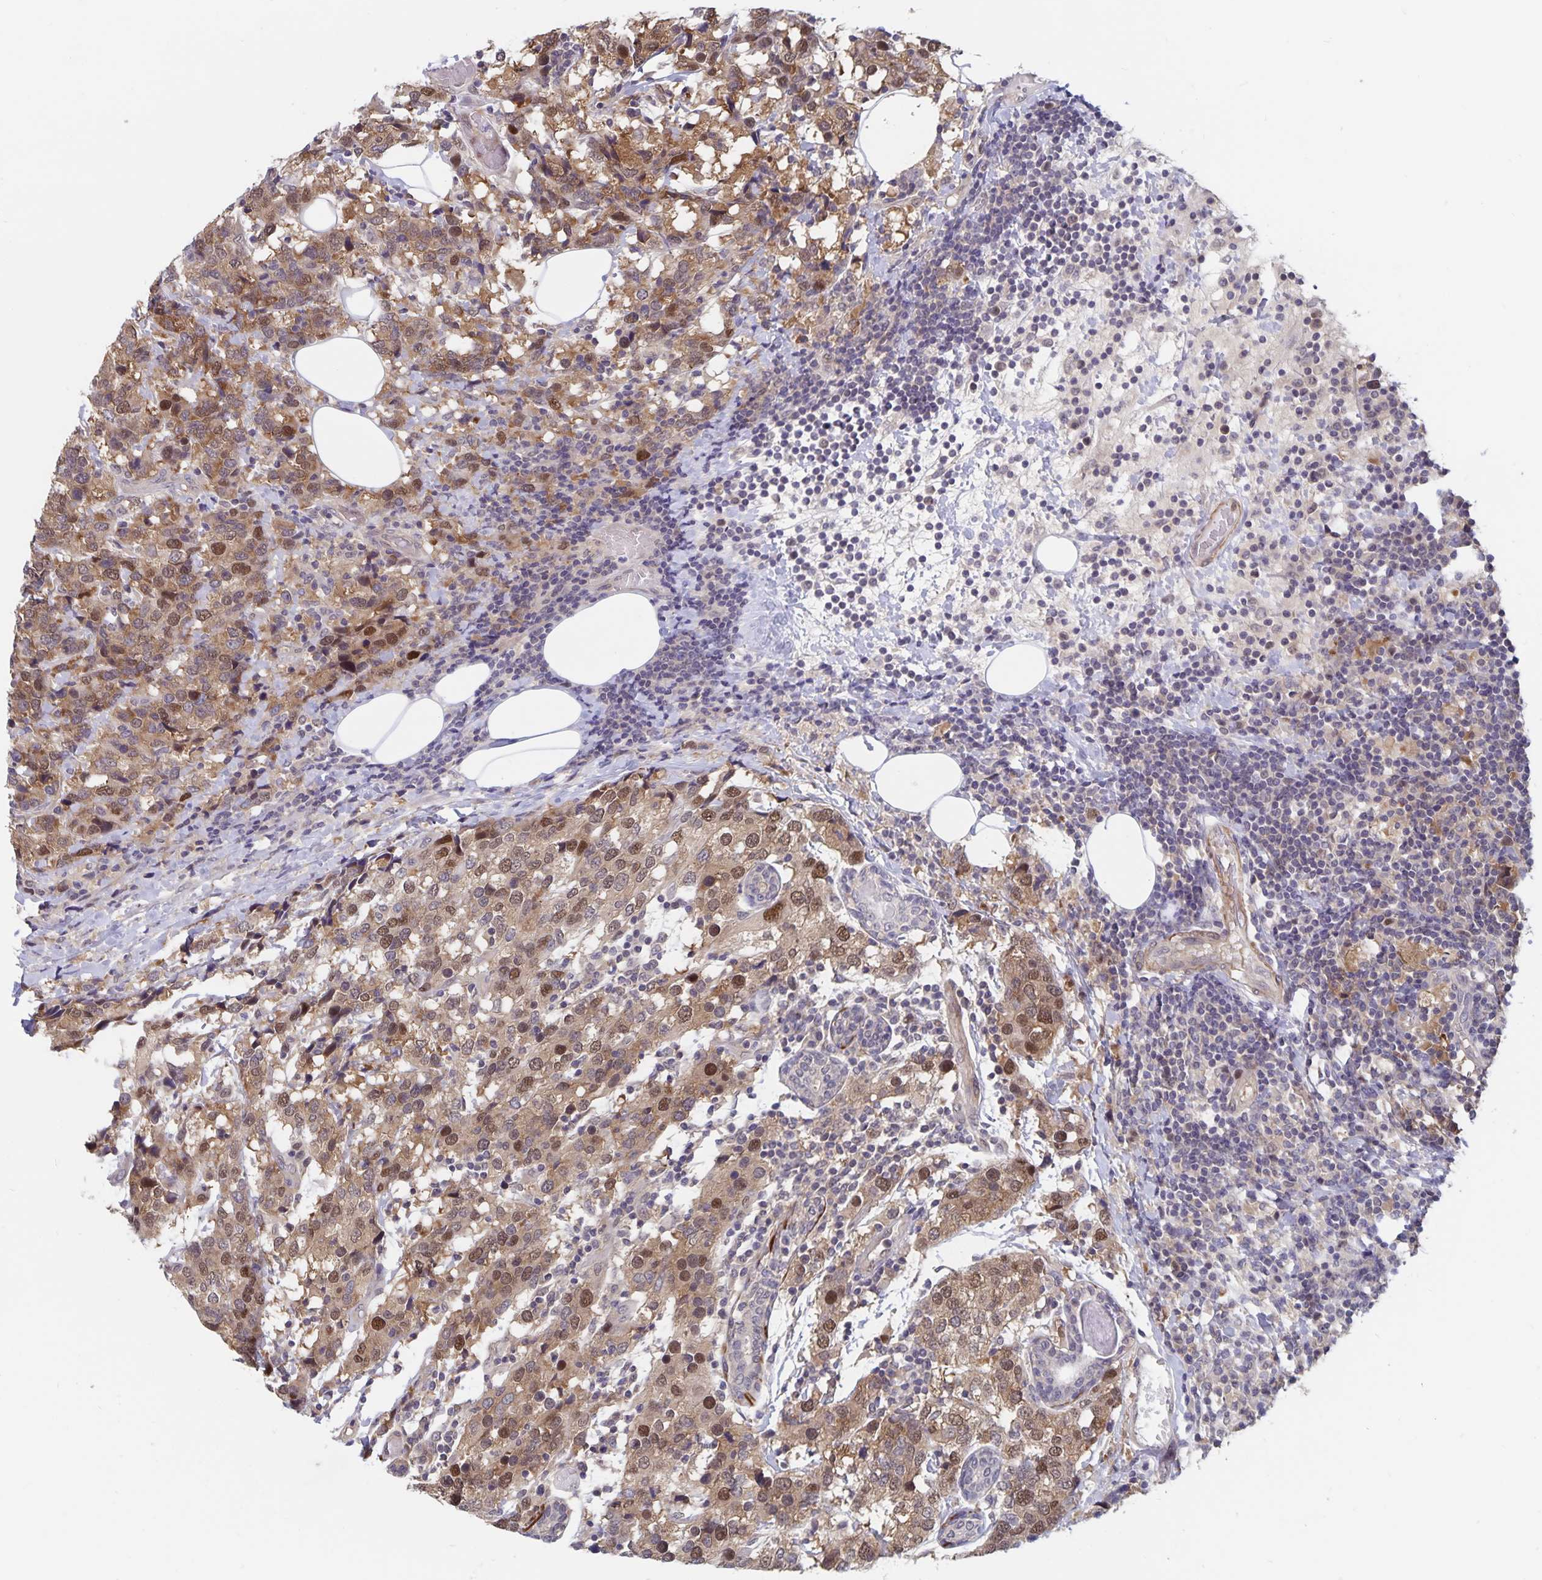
{"staining": {"intensity": "moderate", "quantity": ">75%", "location": "cytoplasmic/membranous,nuclear"}, "tissue": "breast cancer", "cell_type": "Tumor cells", "image_type": "cancer", "snomed": [{"axis": "morphology", "description": "Lobular carcinoma"}, {"axis": "topography", "description": "Breast"}], "caption": "An IHC image of neoplastic tissue is shown. Protein staining in brown shows moderate cytoplasmic/membranous and nuclear positivity in breast cancer within tumor cells.", "gene": "BAG6", "patient": {"sex": "female", "age": 59}}